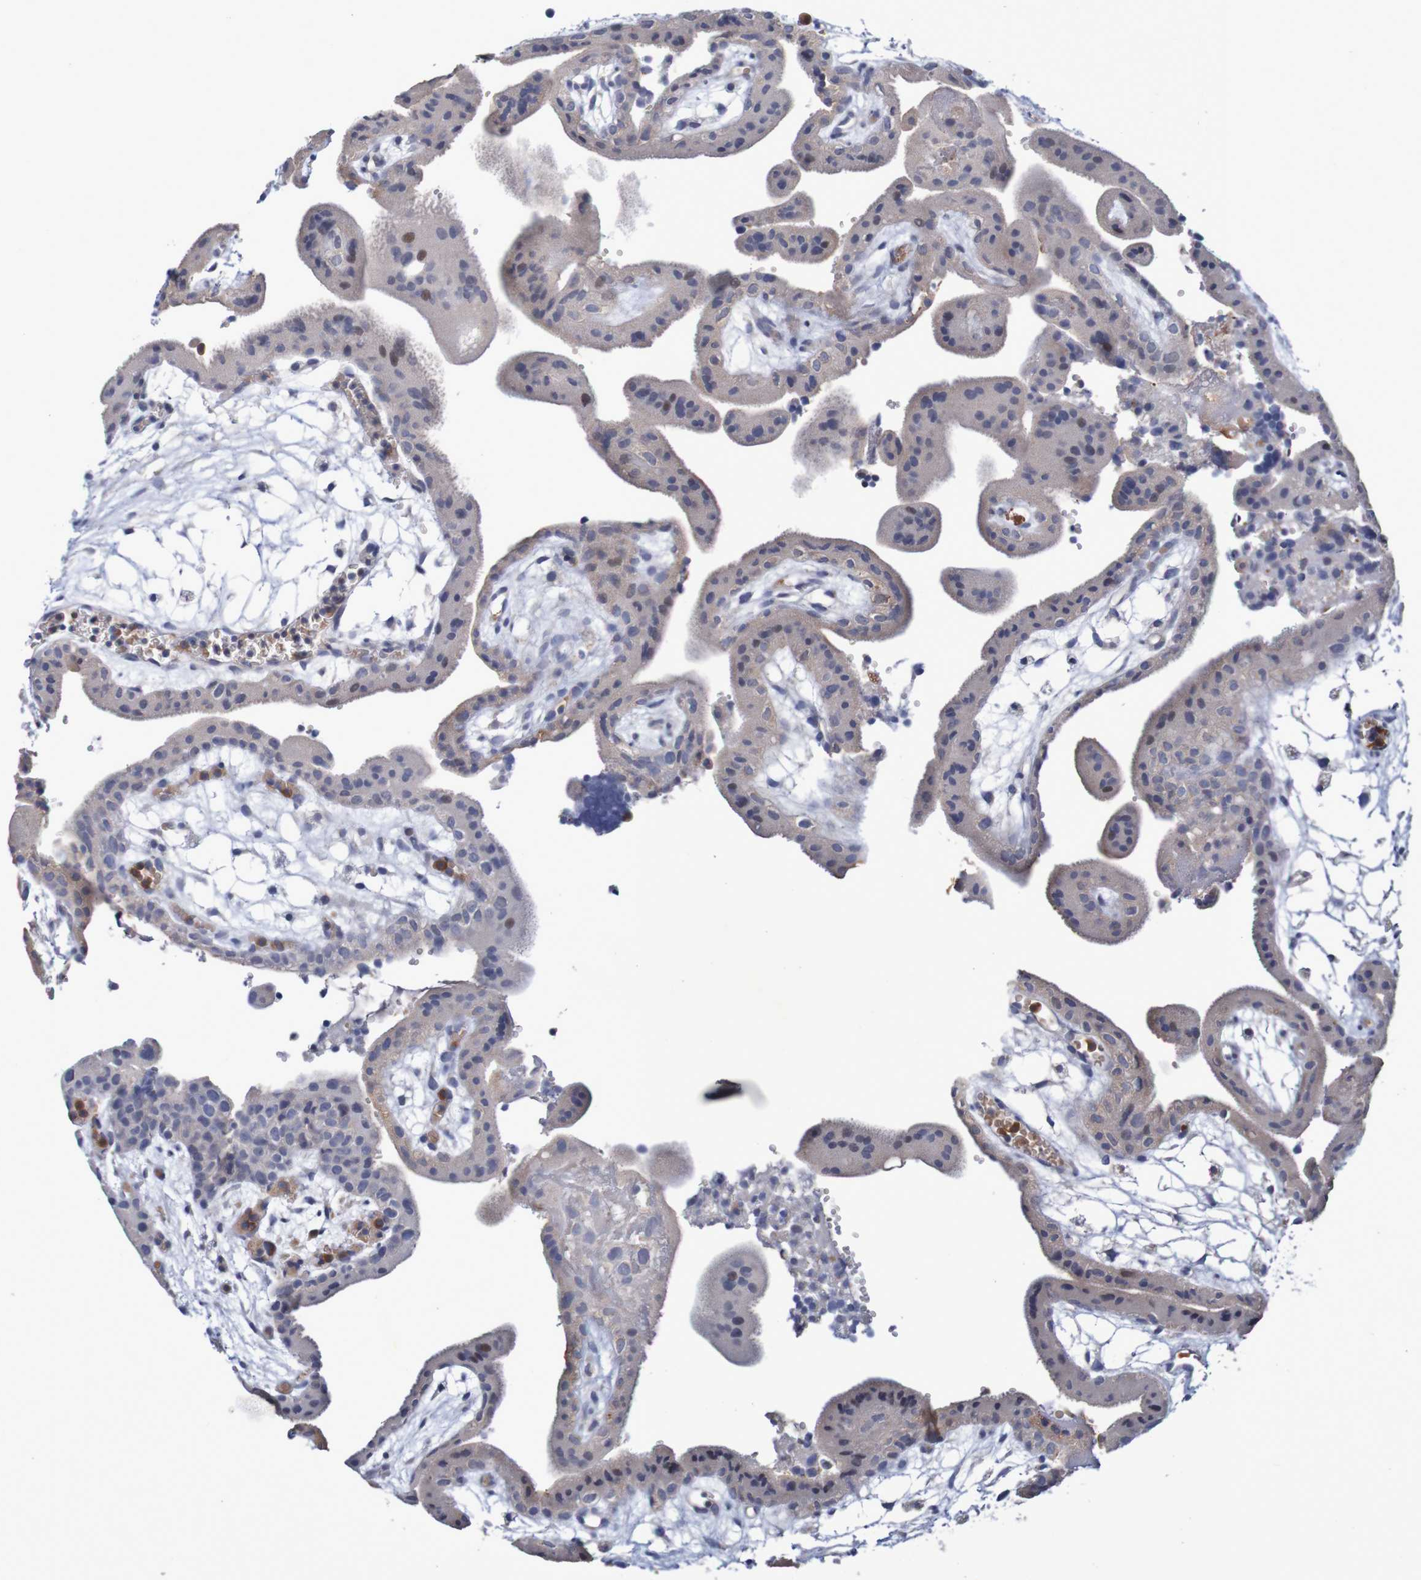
{"staining": {"intensity": "moderate", "quantity": "25%-75%", "location": "nuclear"}, "tissue": "placenta", "cell_type": "Decidual cells", "image_type": "normal", "snomed": [{"axis": "morphology", "description": "Normal tissue, NOS"}, {"axis": "topography", "description": "Placenta"}], "caption": "The histopathology image reveals a brown stain indicating the presence of a protein in the nuclear of decidual cells in placenta.", "gene": "FBP1", "patient": {"sex": "female", "age": 18}}